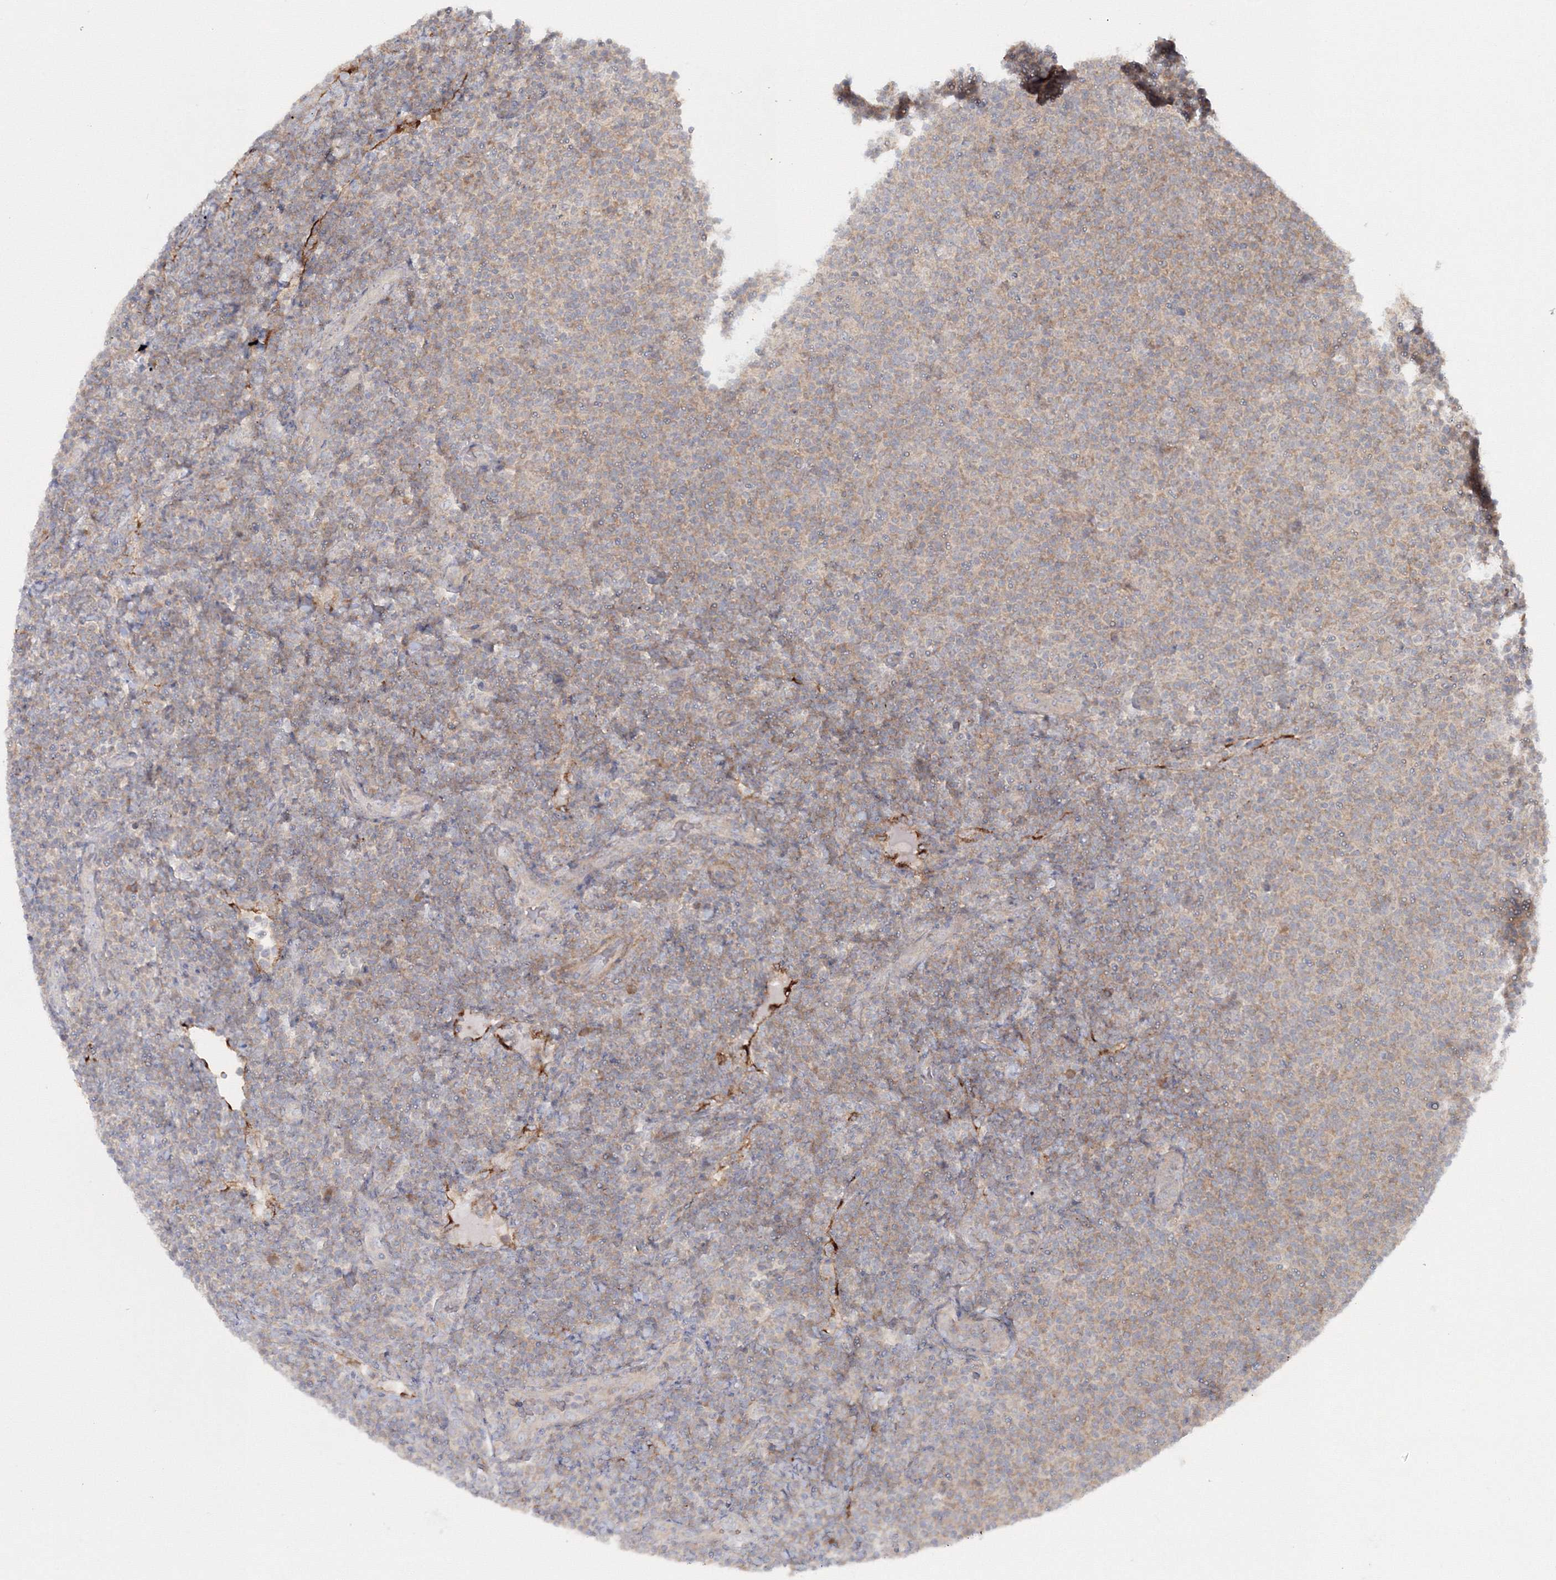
{"staining": {"intensity": "weak", "quantity": "<25%", "location": "cytoplasmic/membranous"}, "tissue": "lymphoma", "cell_type": "Tumor cells", "image_type": "cancer", "snomed": [{"axis": "morphology", "description": "Malignant lymphoma, non-Hodgkin's type, Low grade"}, {"axis": "topography", "description": "Lymph node"}], "caption": "Immunohistochemistry (IHC) image of neoplastic tissue: low-grade malignant lymphoma, non-Hodgkin's type stained with DAB displays no significant protein expression in tumor cells.", "gene": "IPMK", "patient": {"sex": "male", "age": 66}}